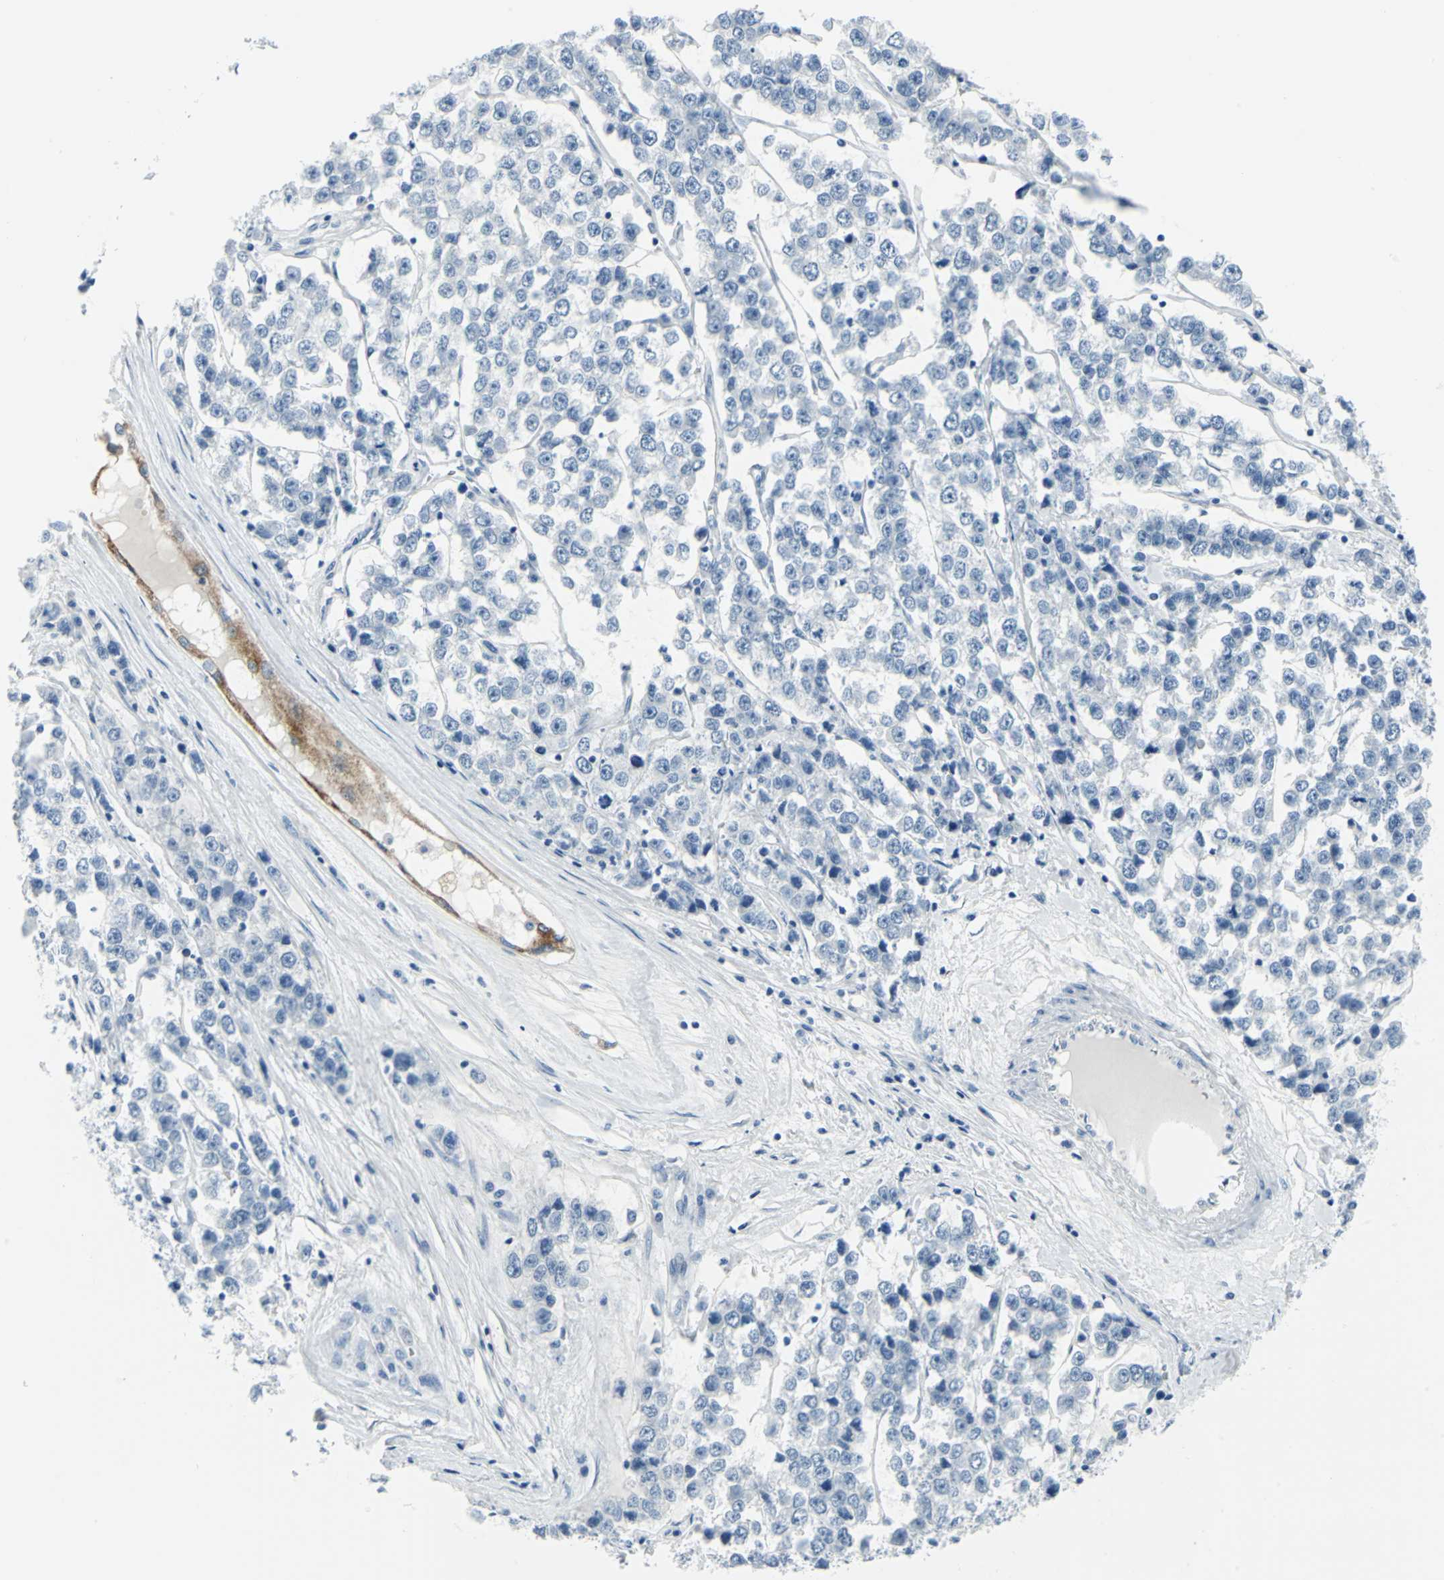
{"staining": {"intensity": "negative", "quantity": "none", "location": "none"}, "tissue": "testis cancer", "cell_type": "Tumor cells", "image_type": "cancer", "snomed": [{"axis": "morphology", "description": "Seminoma, NOS"}, {"axis": "morphology", "description": "Carcinoma, Embryonal, NOS"}, {"axis": "topography", "description": "Testis"}], "caption": "Immunohistochemical staining of testis embryonal carcinoma demonstrates no significant staining in tumor cells. (Stains: DAB immunohistochemistry (IHC) with hematoxylin counter stain, Microscopy: brightfield microscopy at high magnification).", "gene": "CYB5A", "patient": {"sex": "male", "age": 52}}